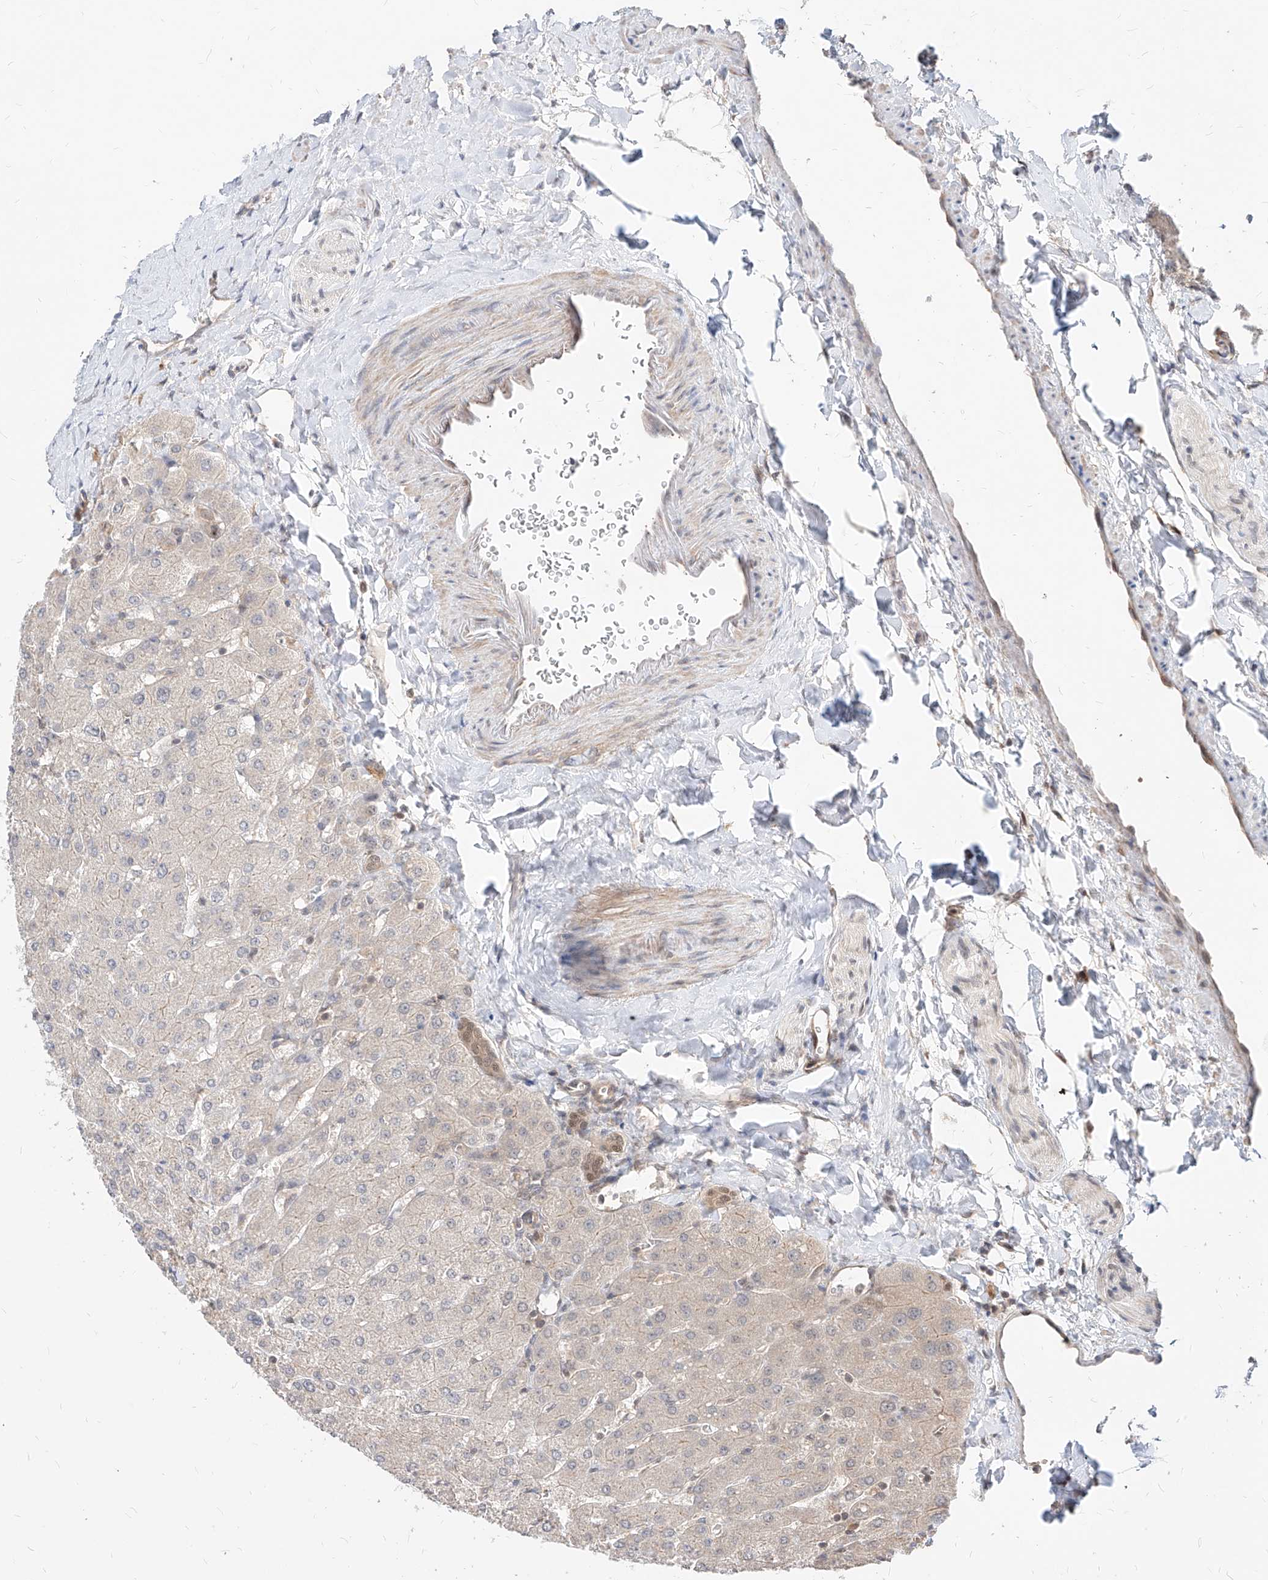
{"staining": {"intensity": "weak", "quantity": ">75%", "location": "cytoplasmic/membranous"}, "tissue": "liver", "cell_type": "Cholangiocytes", "image_type": "normal", "snomed": [{"axis": "morphology", "description": "Normal tissue, NOS"}, {"axis": "topography", "description": "Liver"}], "caption": "A brown stain labels weak cytoplasmic/membranous positivity of a protein in cholangiocytes of benign liver.", "gene": "TSNAX", "patient": {"sex": "male", "age": 55}}